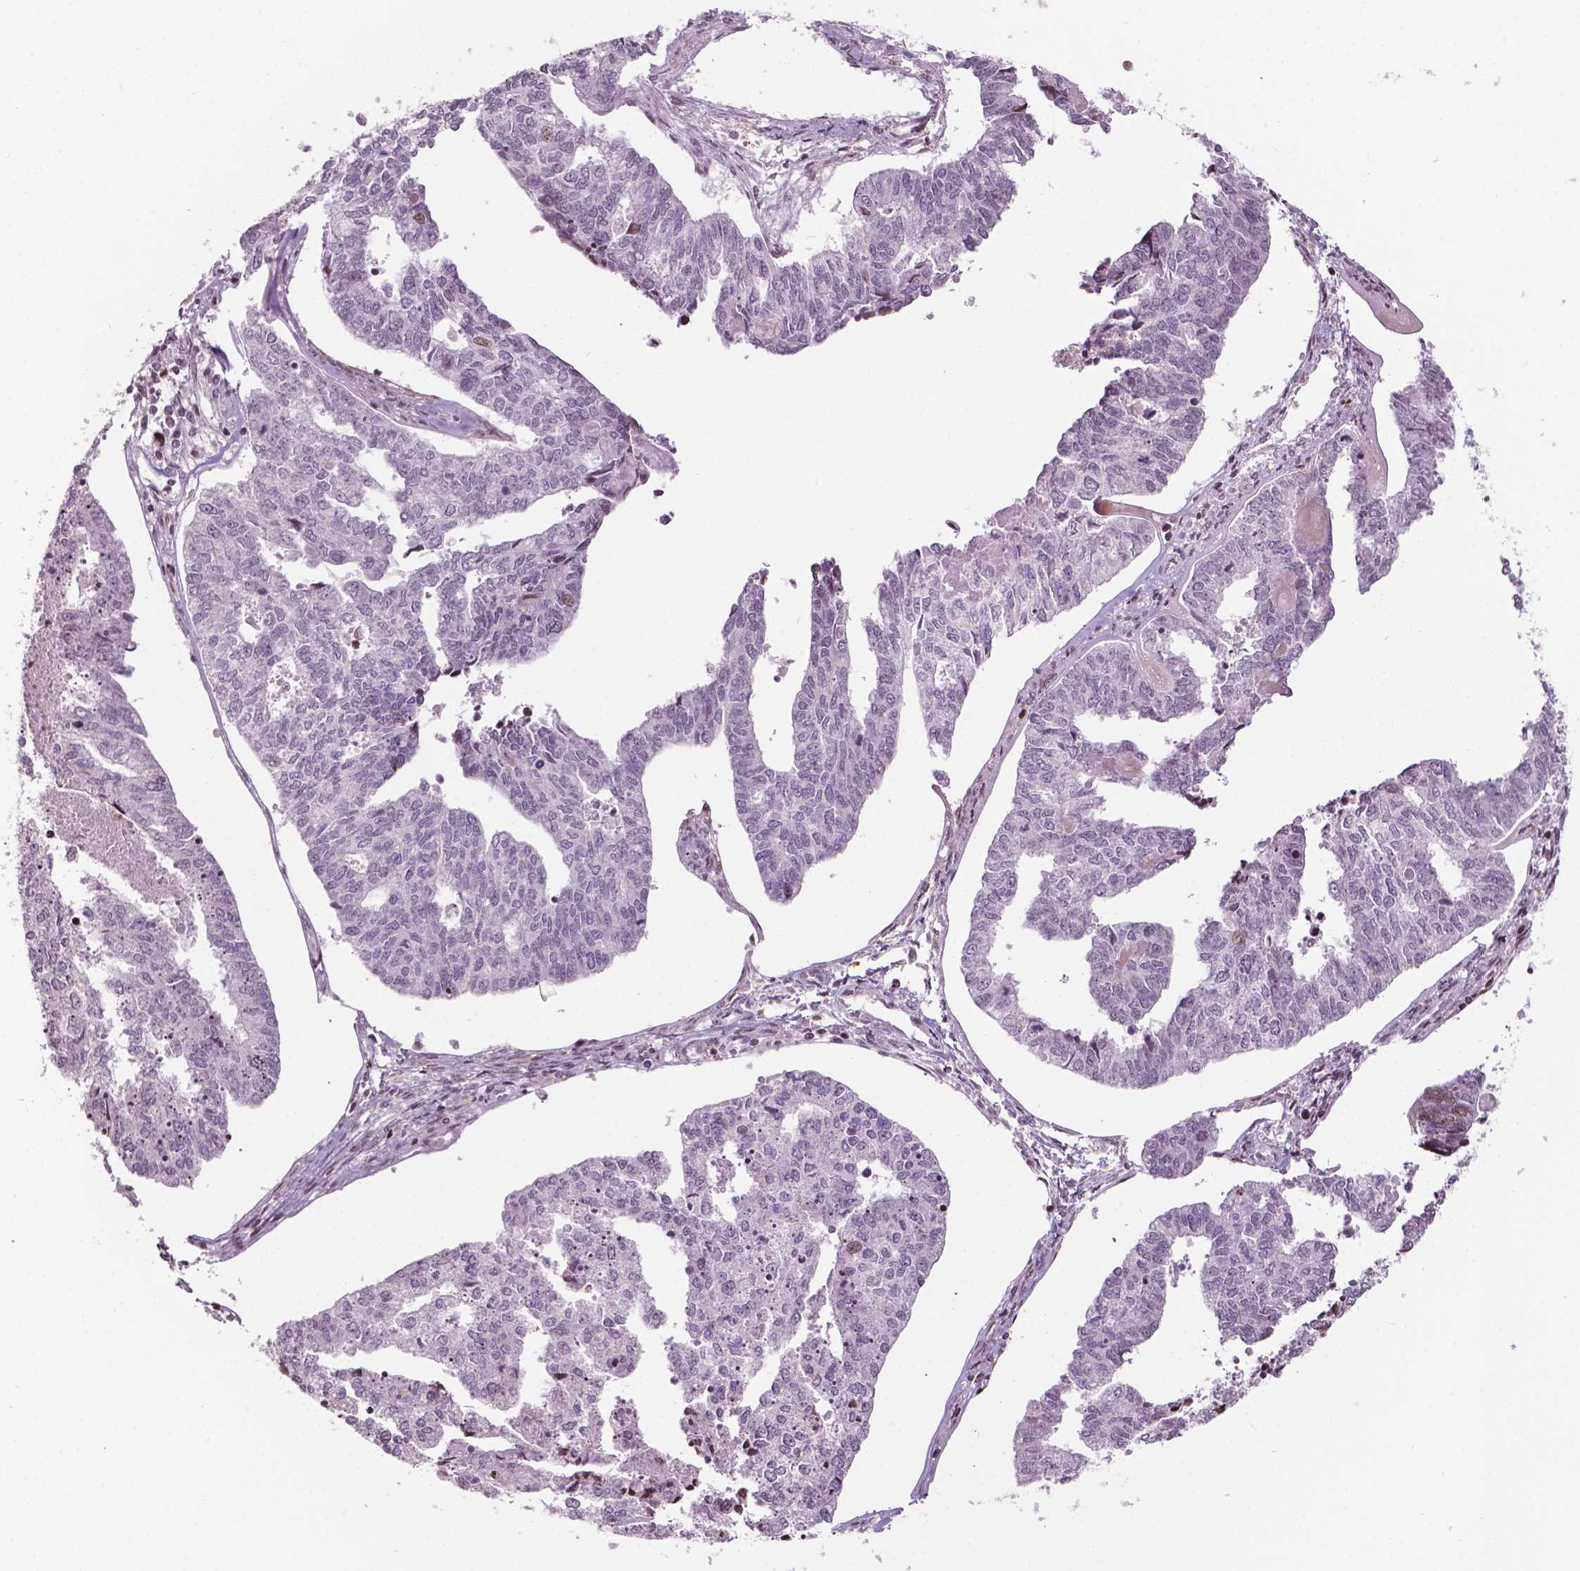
{"staining": {"intensity": "negative", "quantity": "none", "location": "none"}, "tissue": "endometrial cancer", "cell_type": "Tumor cells", "image_type": "cancer", "snomed": [{"axis": "morphology", "description": "Adenocarcinoma, NOS"}, {"axis": "topography", "description": "Endometrium"}], "caption": "Immunohistochemical staining of human adenocarcinoma (endometrial) demonstrates no significant staining in tumor cells.", "gene": "PTPN18", "patient": {"sex": "female", "age": 73}}